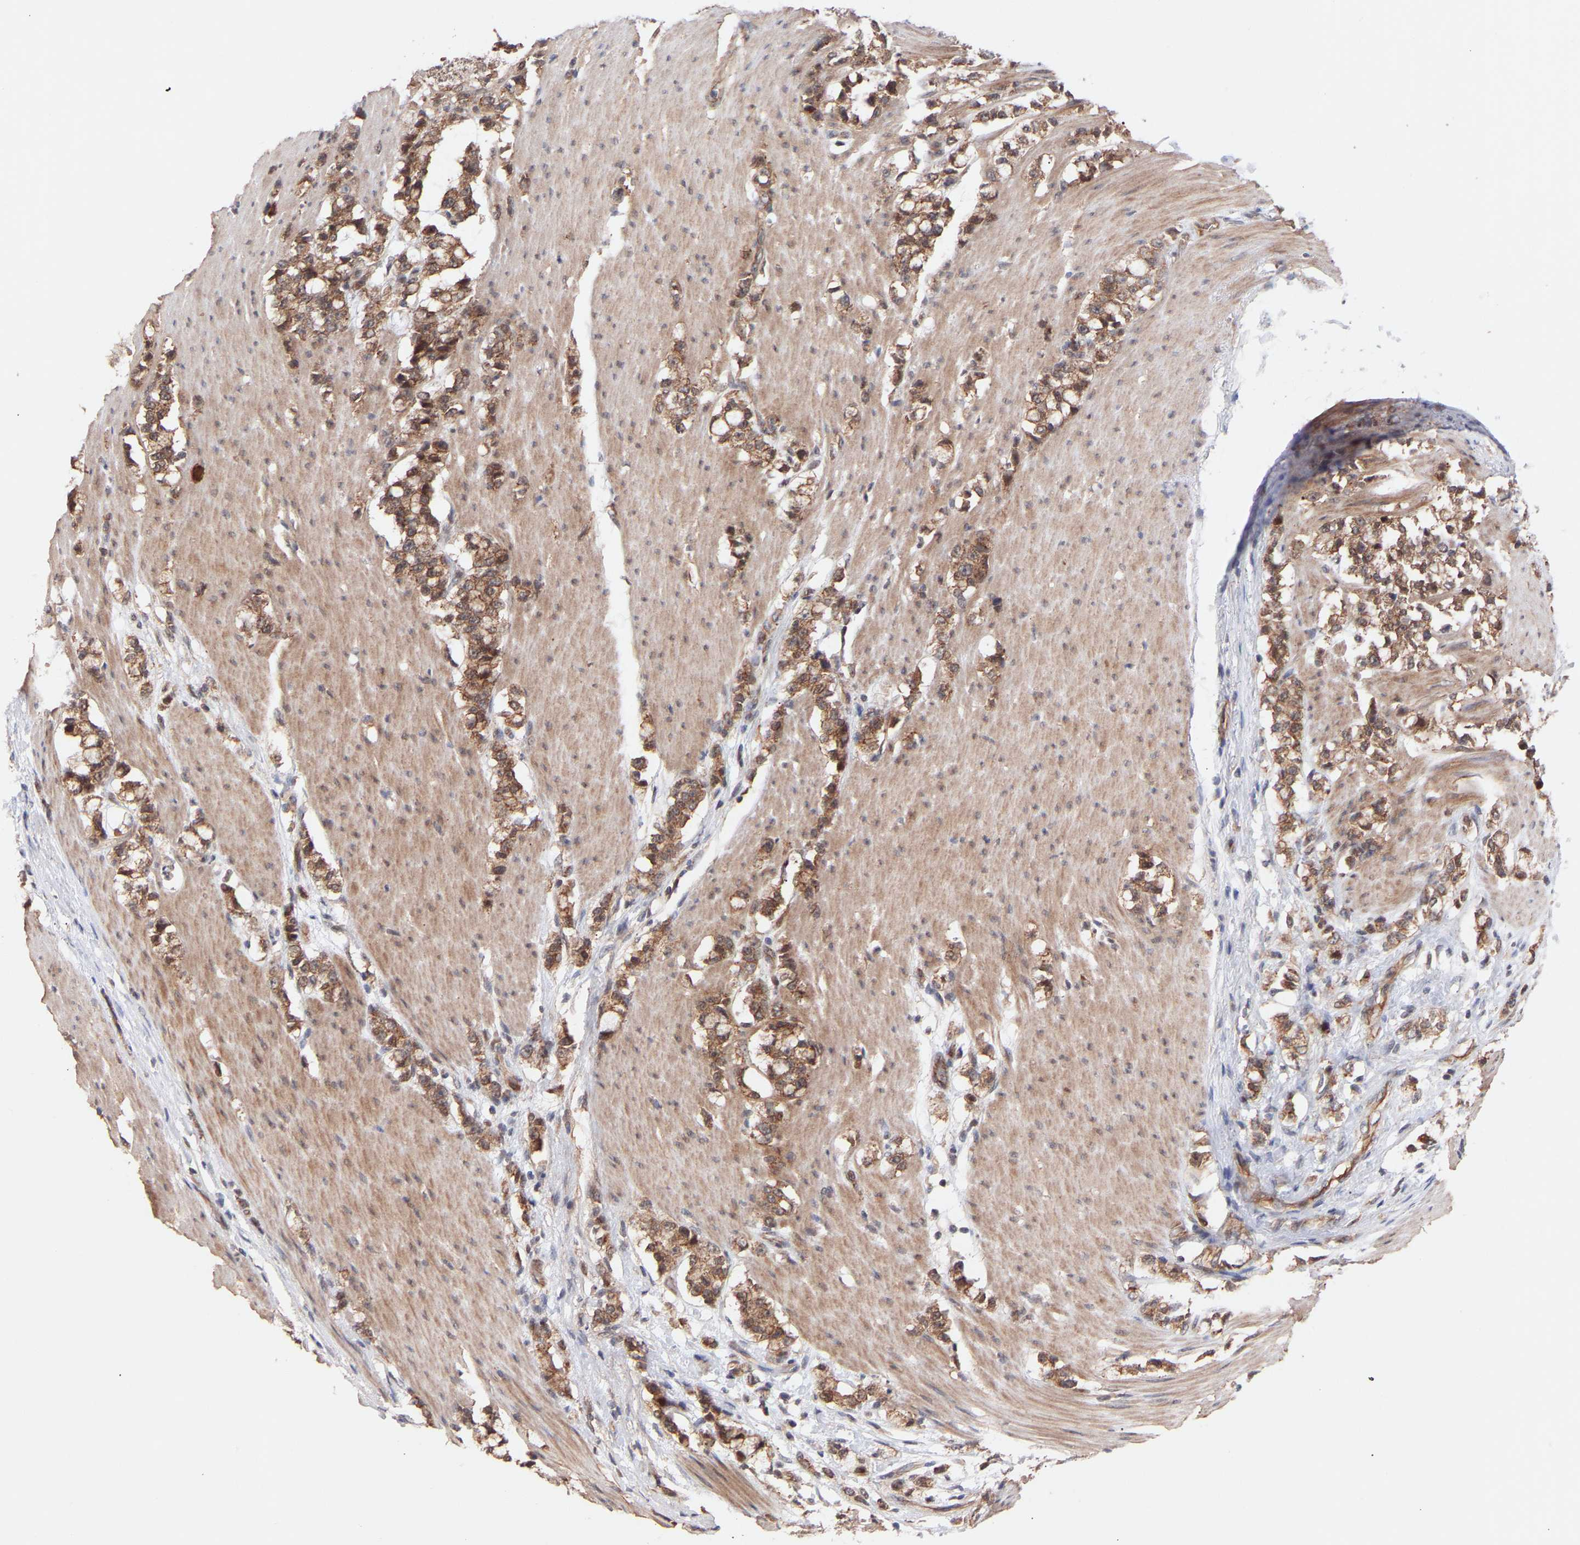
{"staining": {"intensity": "moderate", "quantity": ">75%", "location": "cytoplasmic/membranous"}, "tissue": "stomach cancer", "cell_type": "Tumor cells", "image_type": "cancer", "snomed": [{"axis": "morphology", "description": "Adenocarcinoma, NOS"}, {"axis": "topography", "description": "Stomach, lower"}], "caption": "An image of human stomach cancer stained for a protein displays moderate cytoplasmic/membranous brown staining in tumor cells.", "gene": "PDLIM5", "patient": {"sex": "male", "age": 88}}